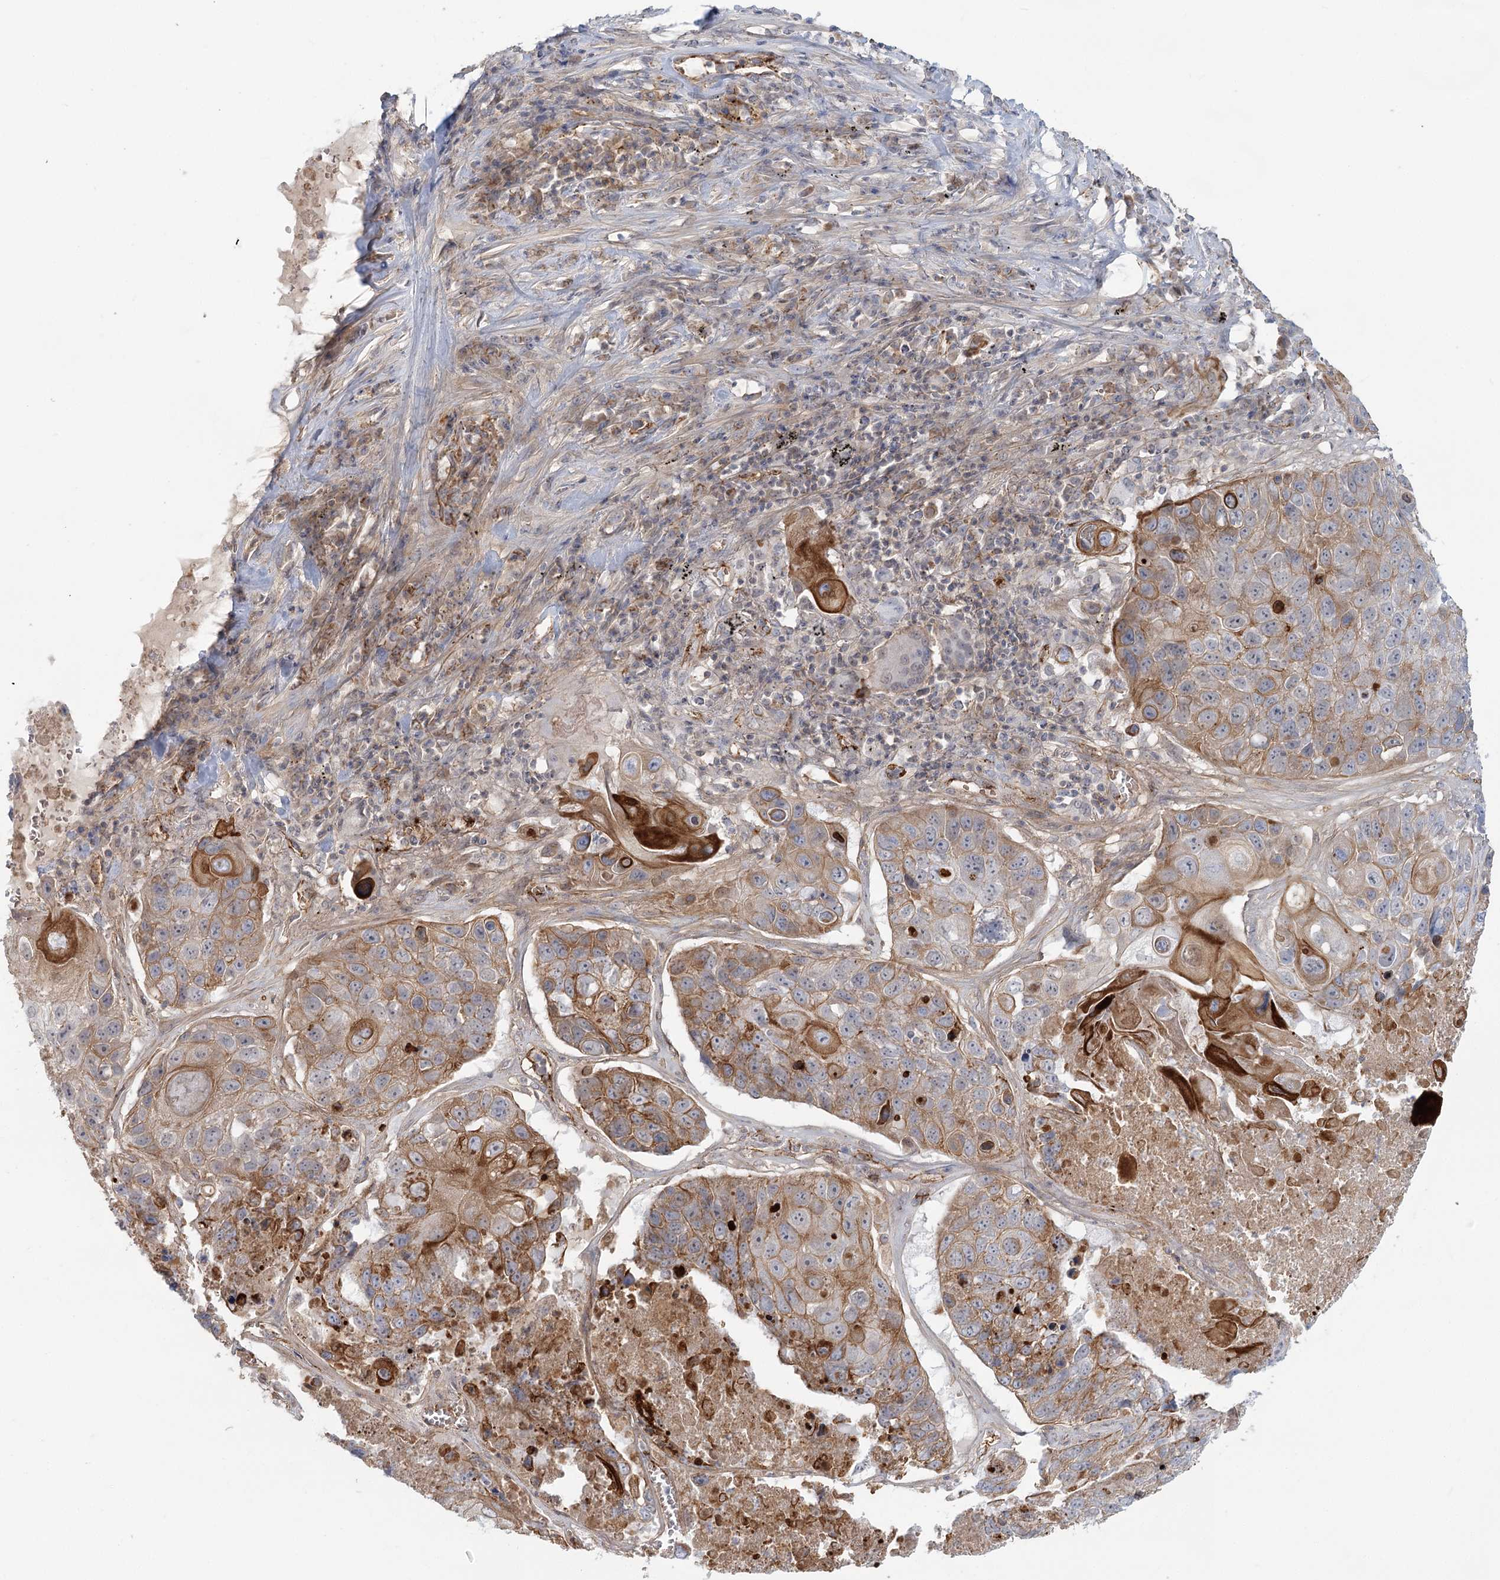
{"staining": {"intensity": "moderate", "quantity": "25%-75%", "location": "cytoplasmic/membranous"}, "tissue": "lung cancer", "cell_type": "Tumor cells", "image_type": "cancer", "snomed": [{"axis": "morphology", "description": "Squamous cell carcinoma, NOS"}, {"axis": "topography", "description": "Lung"}], "caption": "Moderate cytoplasmic/membranous positivity is identified in approximately 25%-75% of tumor cells in lung cancer.", "gene": "KBTBD4", "patient": {"sex": "male", "age": 61}}